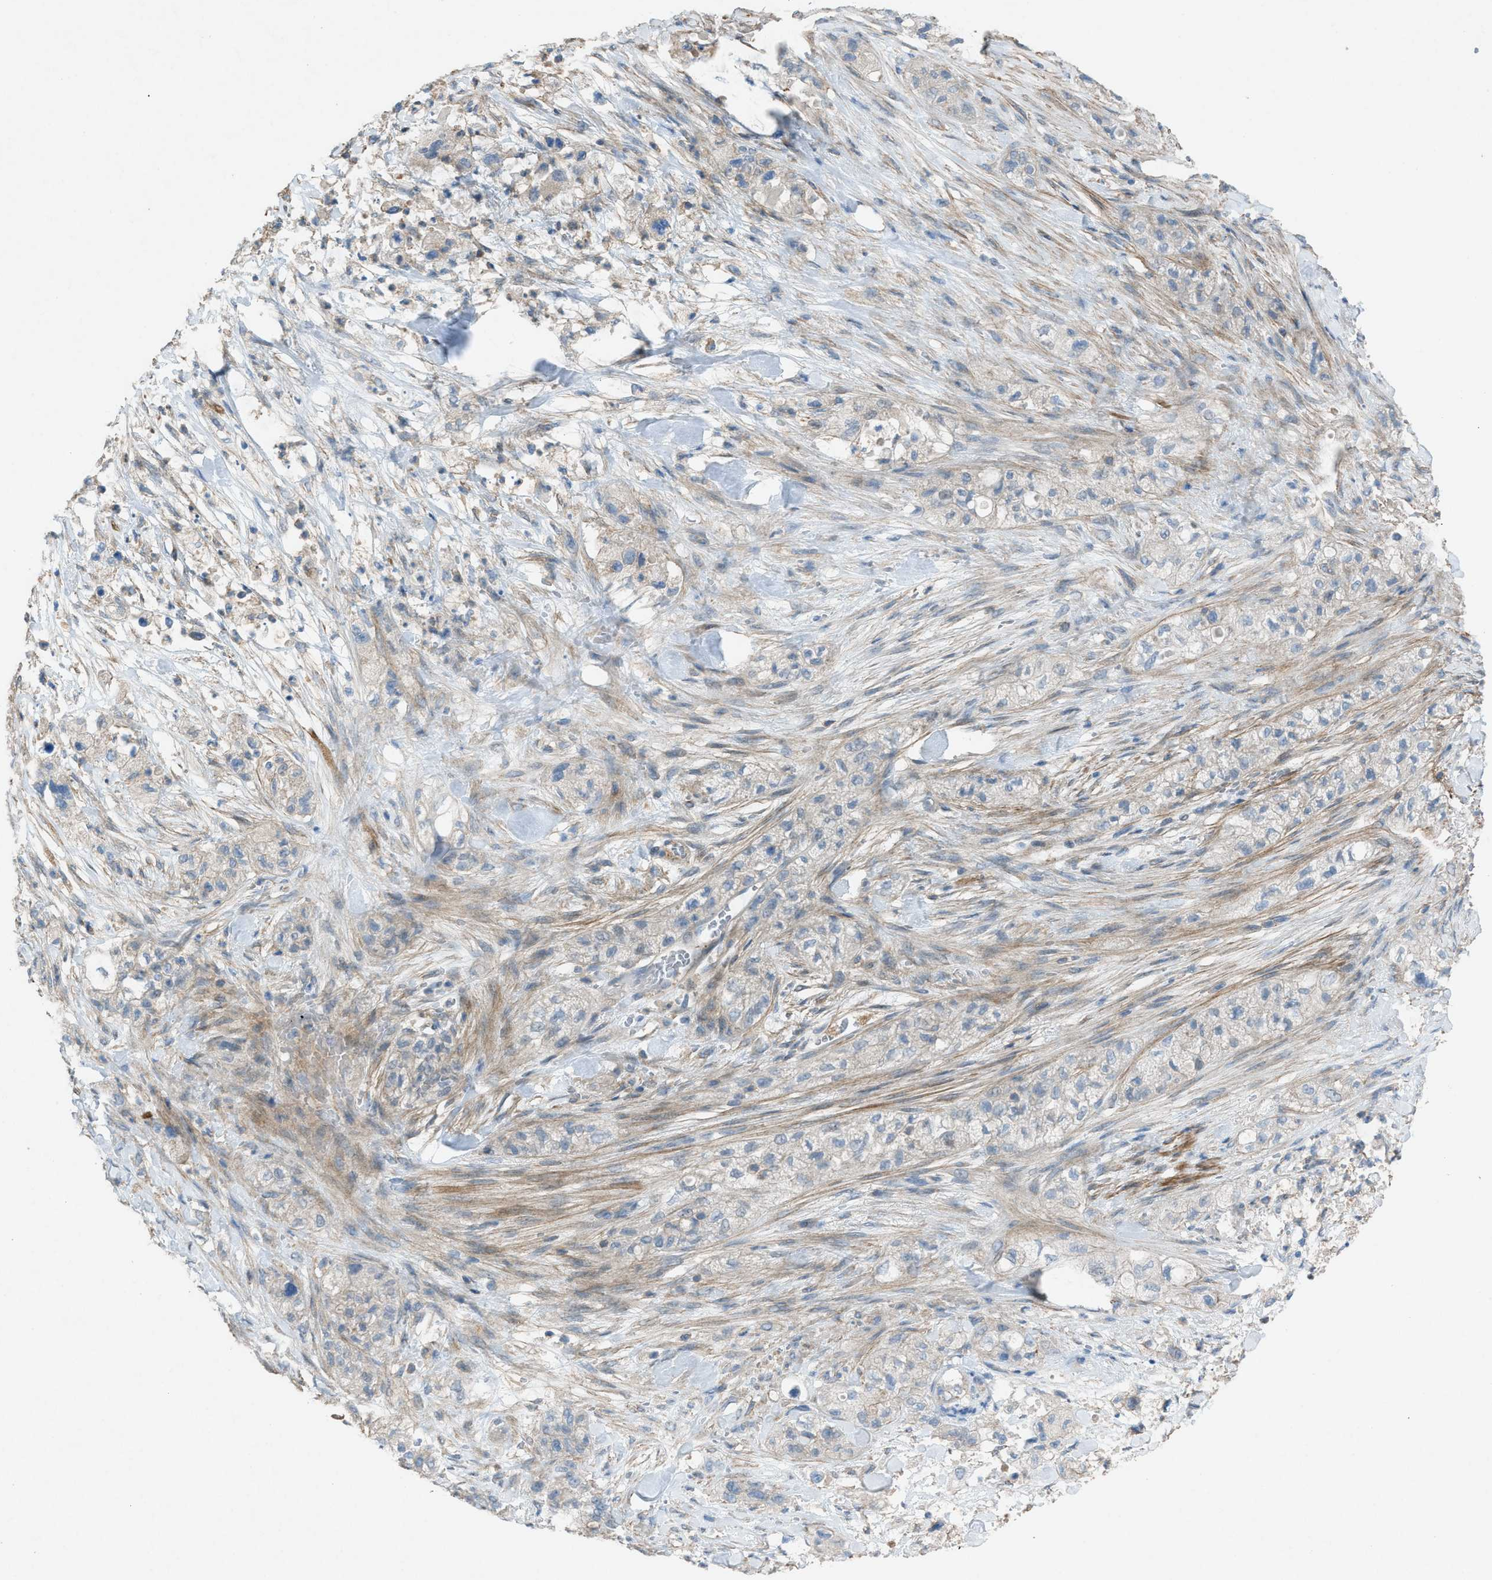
{"staining": {"intensity": "weak", "quantity": "<25%", "location": "cytoplasmic/membranous"}, "tissue": "pancreatic cancer", "cell_type": "Tumor cells", "image_type": "cancer", "snomed": [{"axis": "morphology", "description": "Adenocarcinoma, NOS"}, {"axis": "topography", "description": "Pancreas"}], "caption": "This micrograph is of pancreatic adenocarcinoma stained with immunohistochemistry to label a protein in brown with the nuclei are counter-stained blue. There is no positivity in tumor cells.", "gene": "NCK2", "patient": {"sex": "female", "age": 78}}